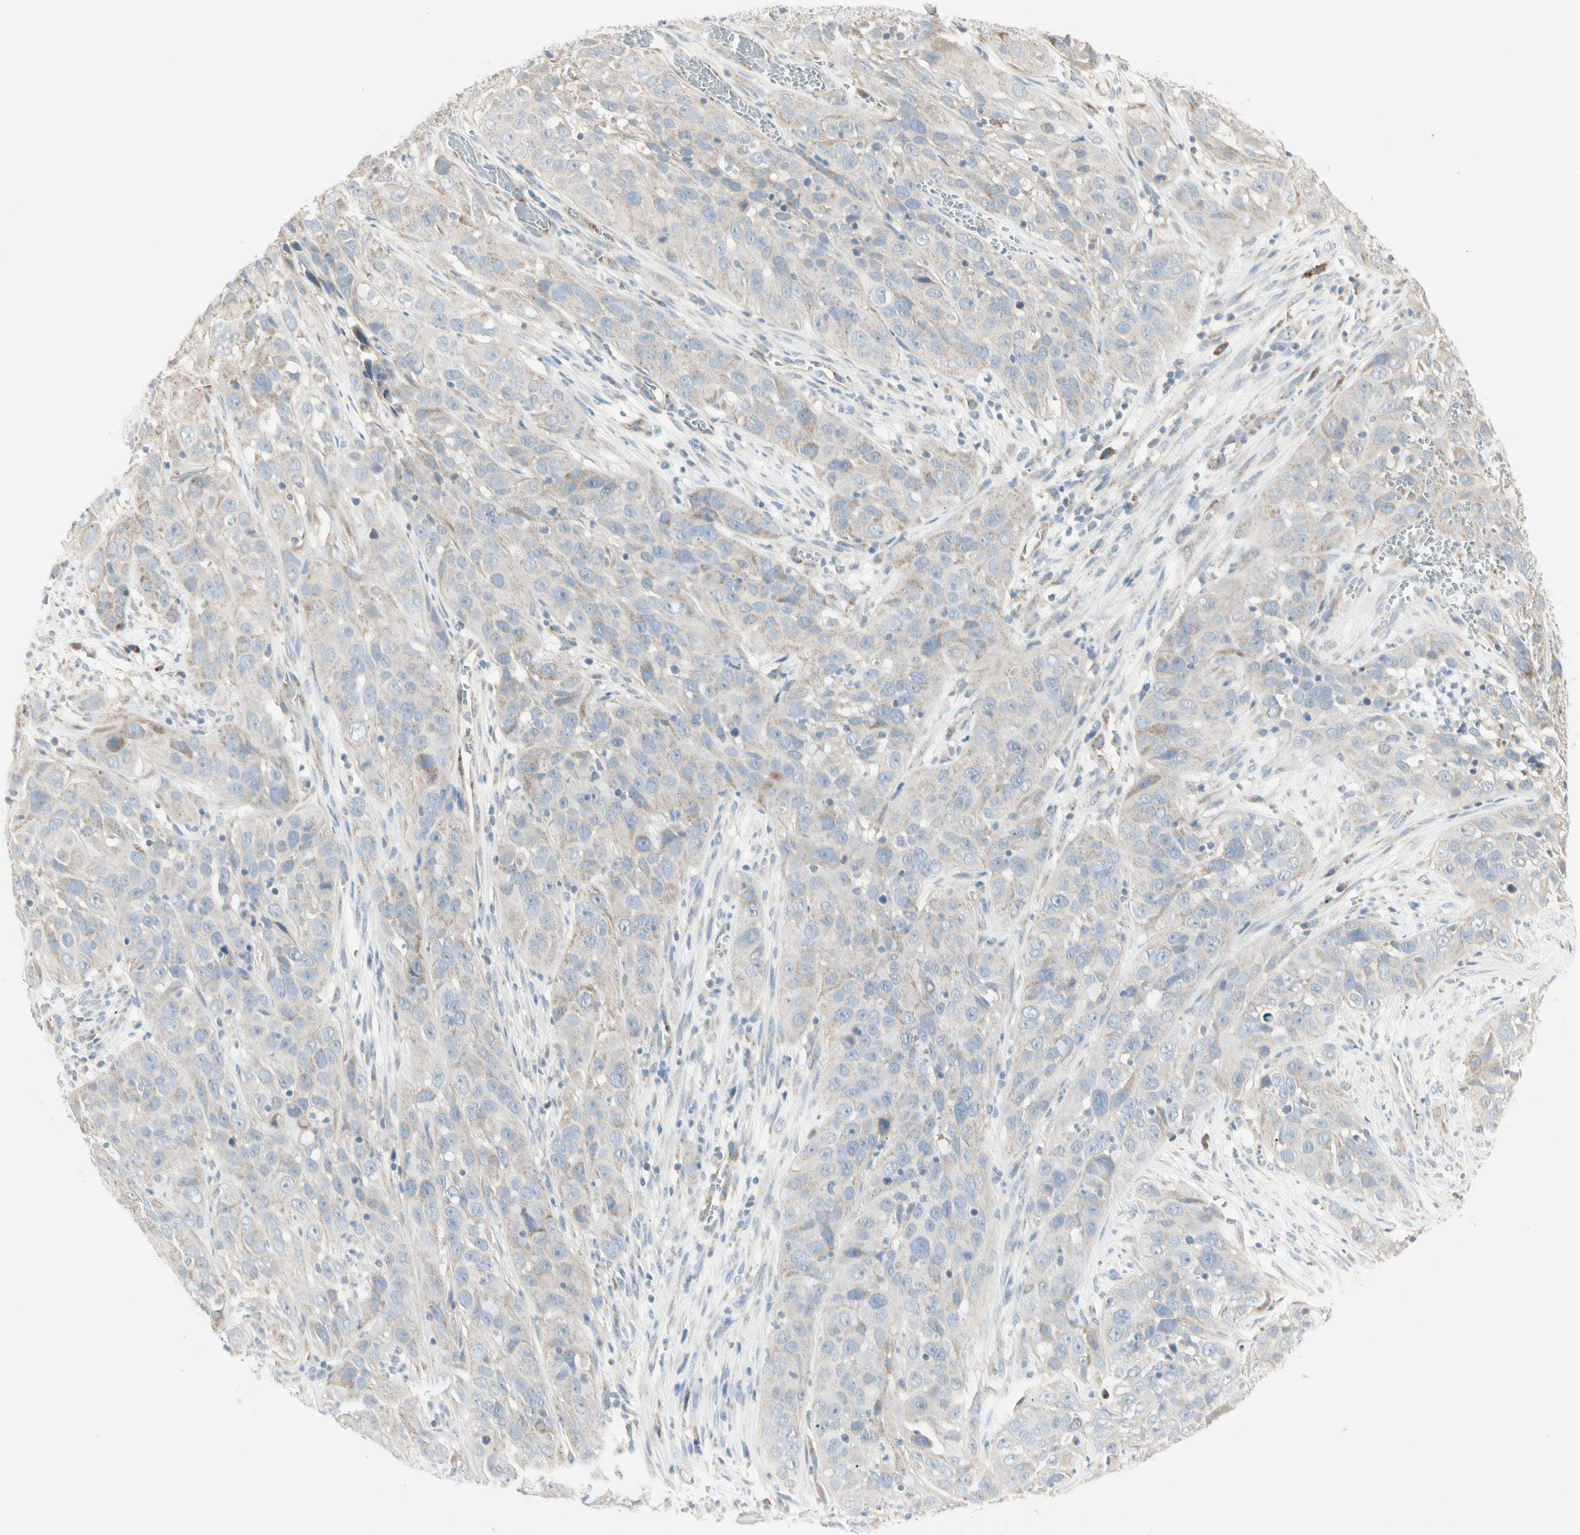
{"staining": {"intensity": "weak", "quantity": "<25%", "location": "cytoplasmic/membranous"}, "tissue": "cervical cancer", "cell_type": "Tumor cells", "image_type": "cancer", "snomed": [{"axis": "morphology", "description": "Squamous cell carcinoma, NOS"}, {"axis": "topography", "description": "Cervix"}], "caption": "Immunohistochemistry of human cervical squamous cell carcinoma shows no expression in tumor cells.", "gene": "ALDH18A1", "patient": {"sex": "female", "age": 32}}